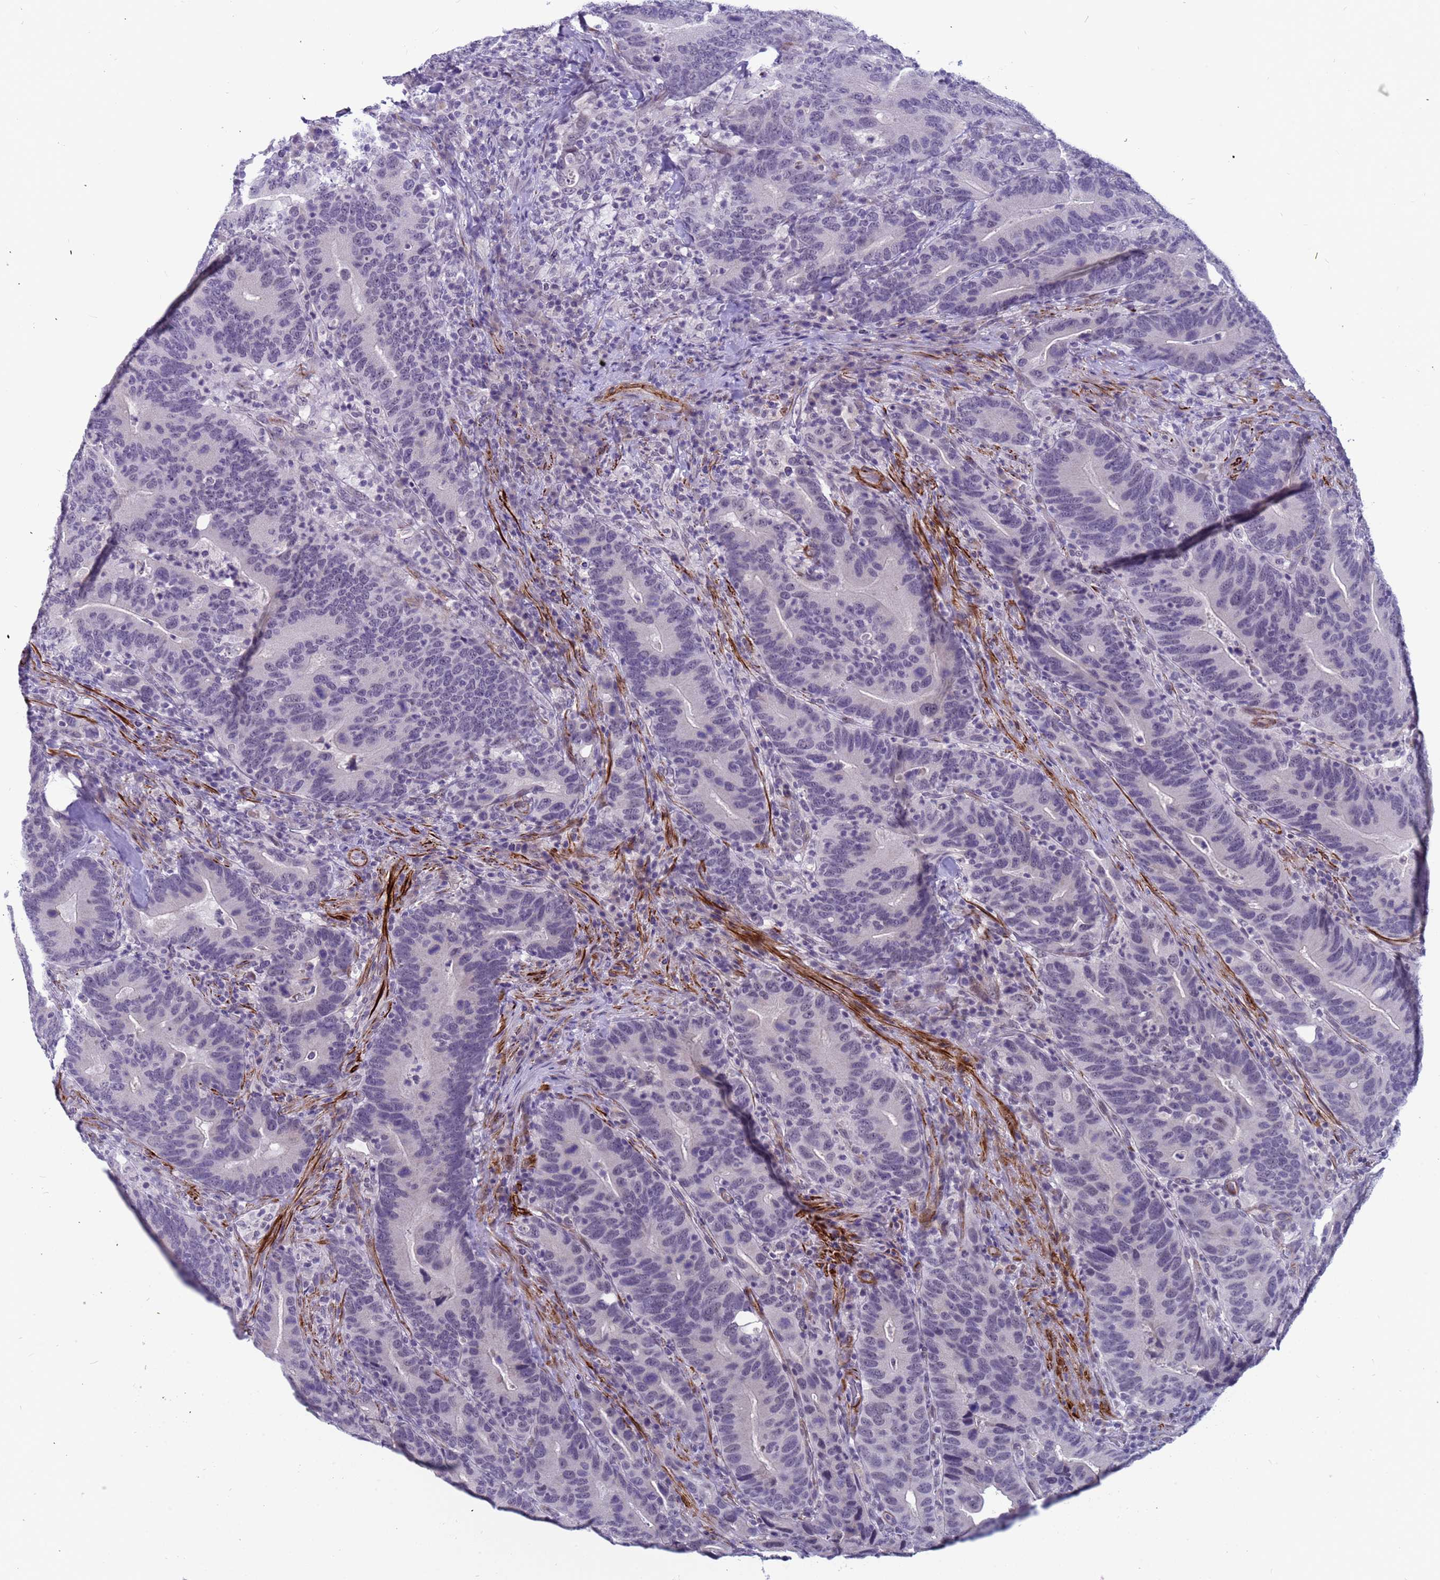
{"staining": {"intensity": "negative", "quantity": "none", "location": "none"}, "tissue": "colorectal cancer", "cell_type": "Tumor cells", "image_type": "cancer", "snomed": [{"axis": "morphology", "description": "Adenocarcinoma, NOS"}, {"axis": "topography", "description": "Colon"}], "caption": "High magnification brightfield microscopy of colorectal cancer stained with DAB (brown) and counterstained with hematoxylin (blue): tumor cells show no significant expression.", "gene": "CXorf65", "patient": {"sex": "female", "age": 66}}